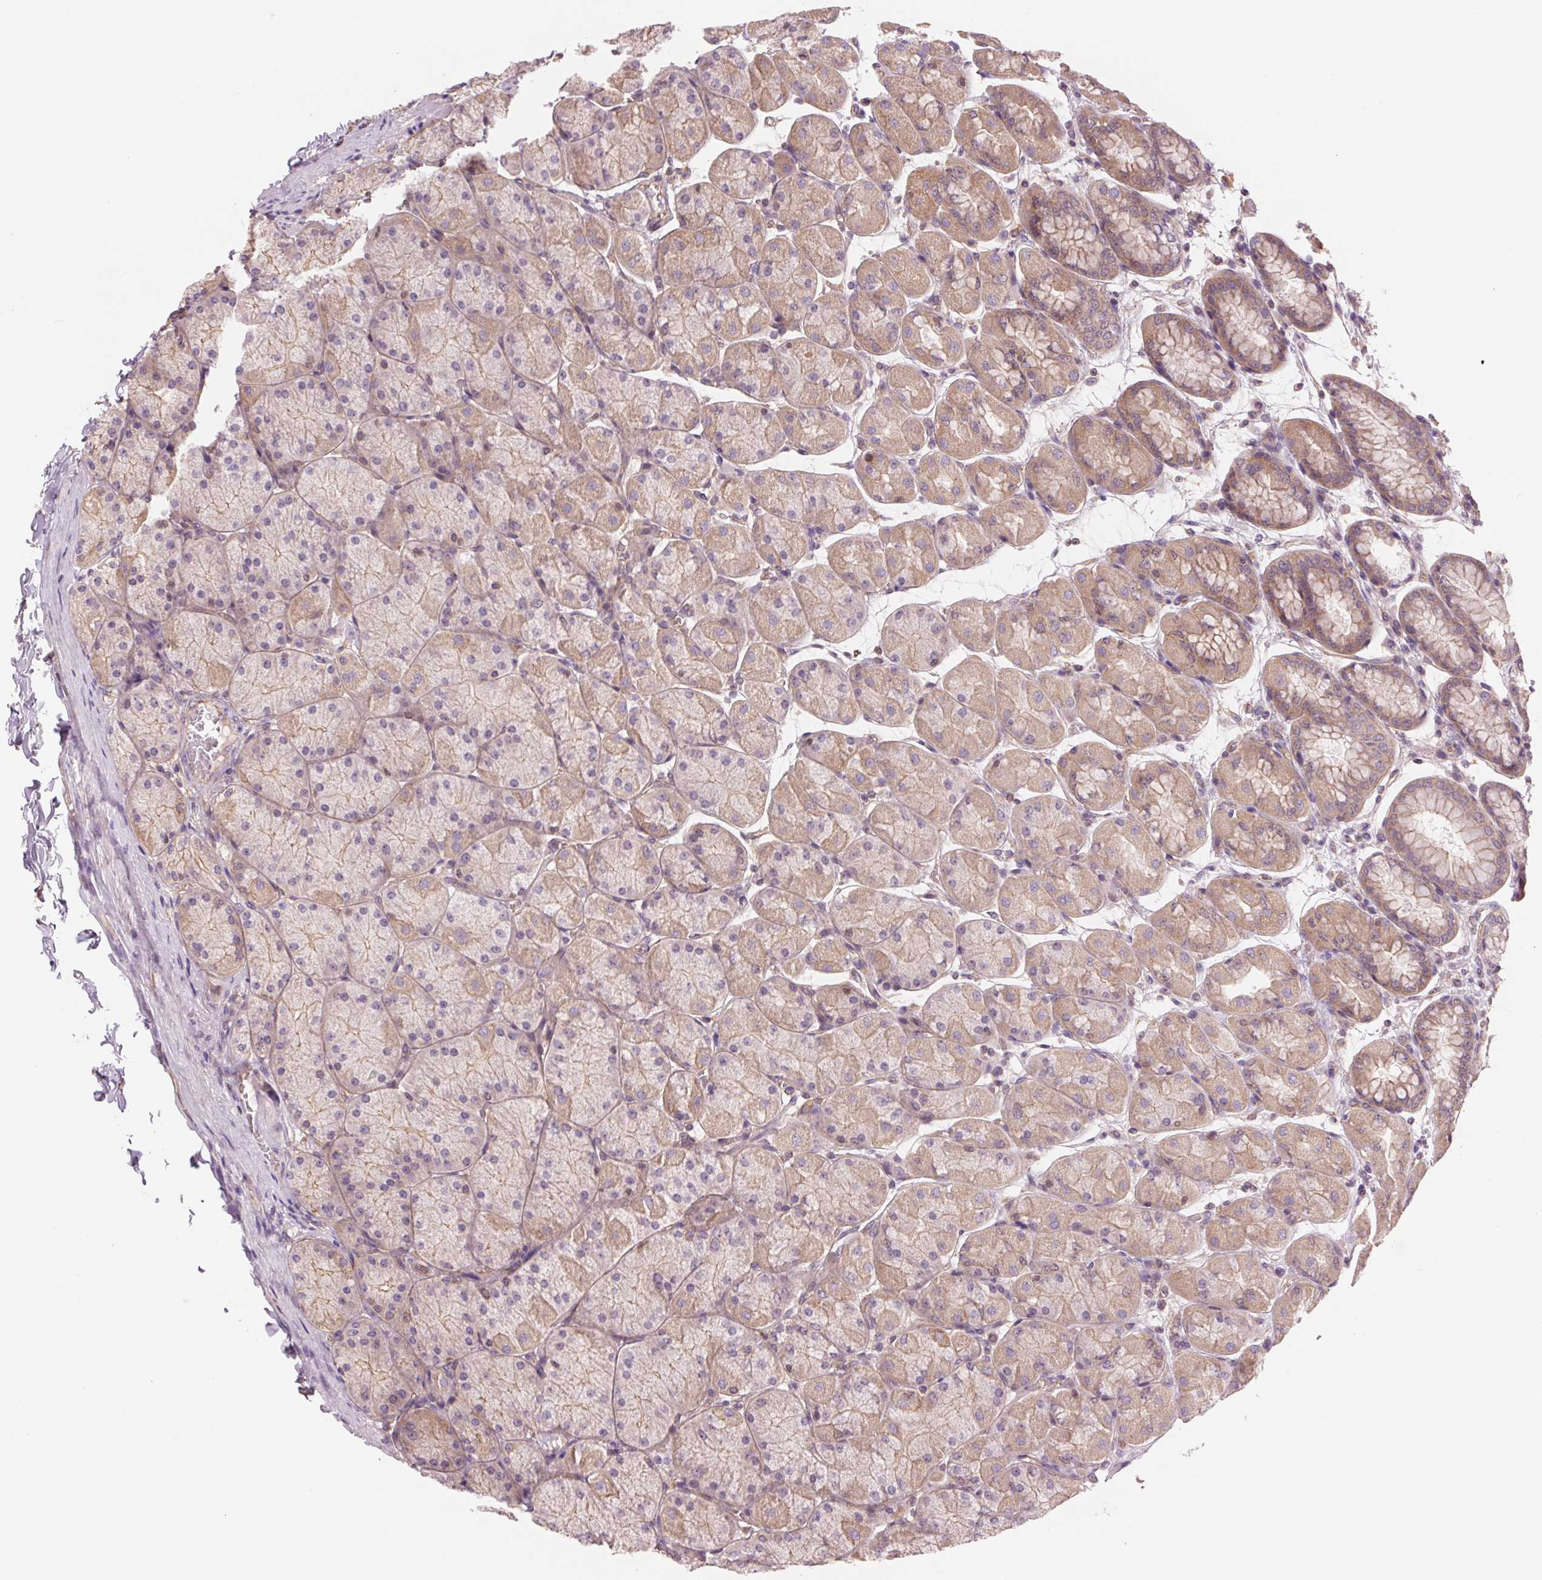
{"staining": {"intensity": "weak", "quantity": "25%-75%", "location": "cytoplasmic/membranous"}, "tissue": "stomach", "cell_type": "Glandular cells", "image_type": "normal", "snomed": [{"axis": "morphology", "description": "Normal tissue, NOS"}, {"axis": "topography", "description": "Stomach, upper"}], "caption": "Immunohistochemical staining of normal stomach exhibits 25%-75% levels of weak cytoplasmic/membranous protein expression in about 25%-75% of glandular cells. (Stains: DAB in brown, nuclei in blue, Microscopy: brightfield microscopy at high magnification).", "gene": "SH3RF2", "patient": {"sex": "female", "age": 56}}